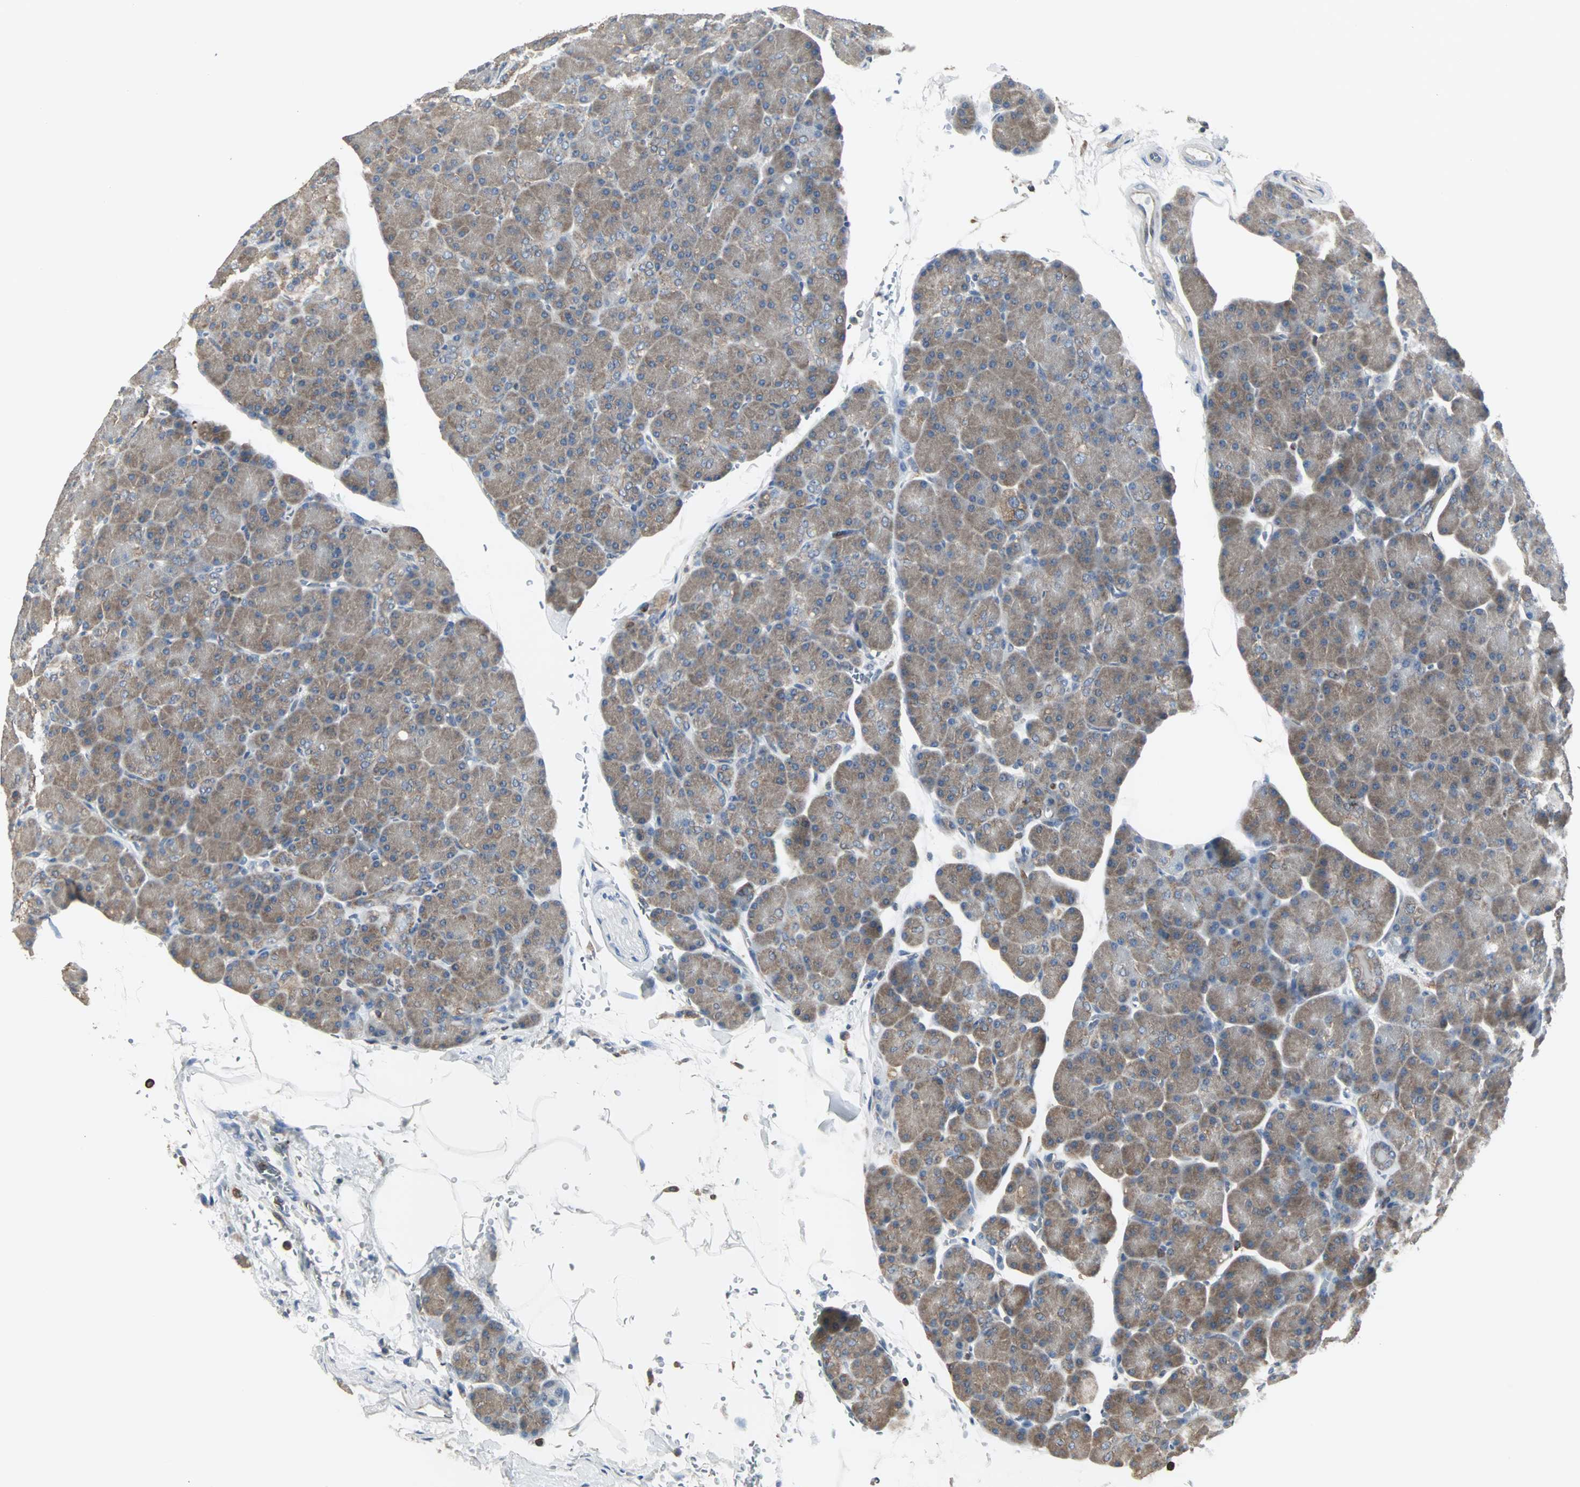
{"staining": {"intensity": "moderate", "quantity": ">75%", "location": "cytoplasmic/membranous"}, "tissue": "pancreas", "cell_type": "Exocrine glandular cells", "image_type": "normal", "snomed": [{"axis": "morphology", "description": "Normal tissue, NOS"}, {"axis": "topography", "description": "Pancreas"}], "caption": "This micrograph shows unremarkable pancreas stained with IHC to label a protein in brown. The cytoplasmic/membranous of exocrine glandular cells show moderate positivity for the protein. Nuclei are counter-stained blue.", "gene": "LRRFIP1", "patient": {"sex": "female", "age": 43}}